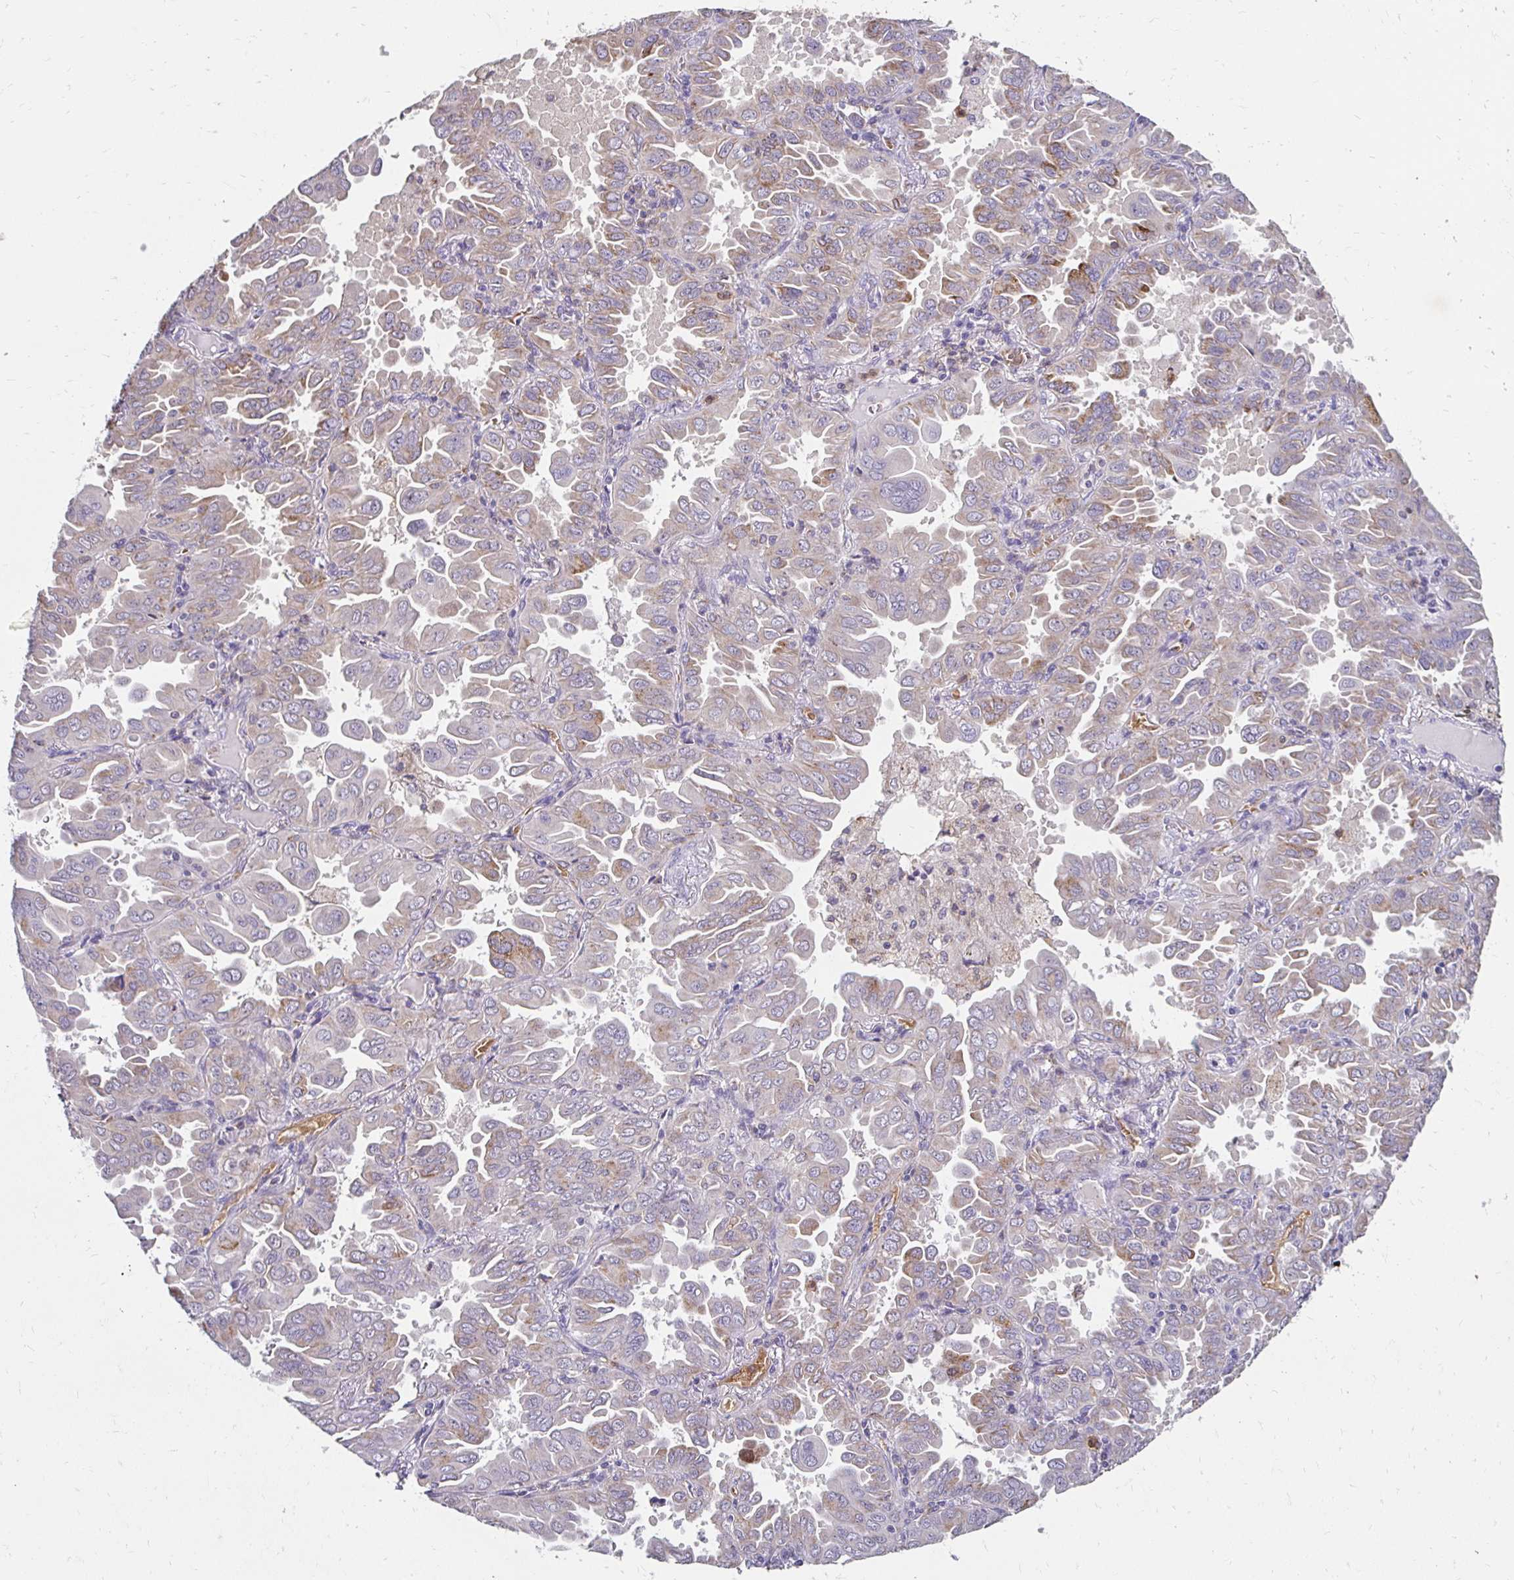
{"staining": {"intensity": "weak", "quantity": "25%-75%", "location": "cytoplasmic/membranous"}, "tissue": "lung cancer", "cell_type": "Tumor cells", "image_type": "cancer", "snomed": [{"axis": "morphology", "description": "Adenocarcinoma, NOS"}, {"axis": "topography", "description": "Lung"}], "caption": "Tumor cells show low levels of weak cytoplasmic/membranous positivity in about 25%-75% of cells in human lung cancer.", "gene": "GK2", "patient": {"sex": "male", "age": 64}}